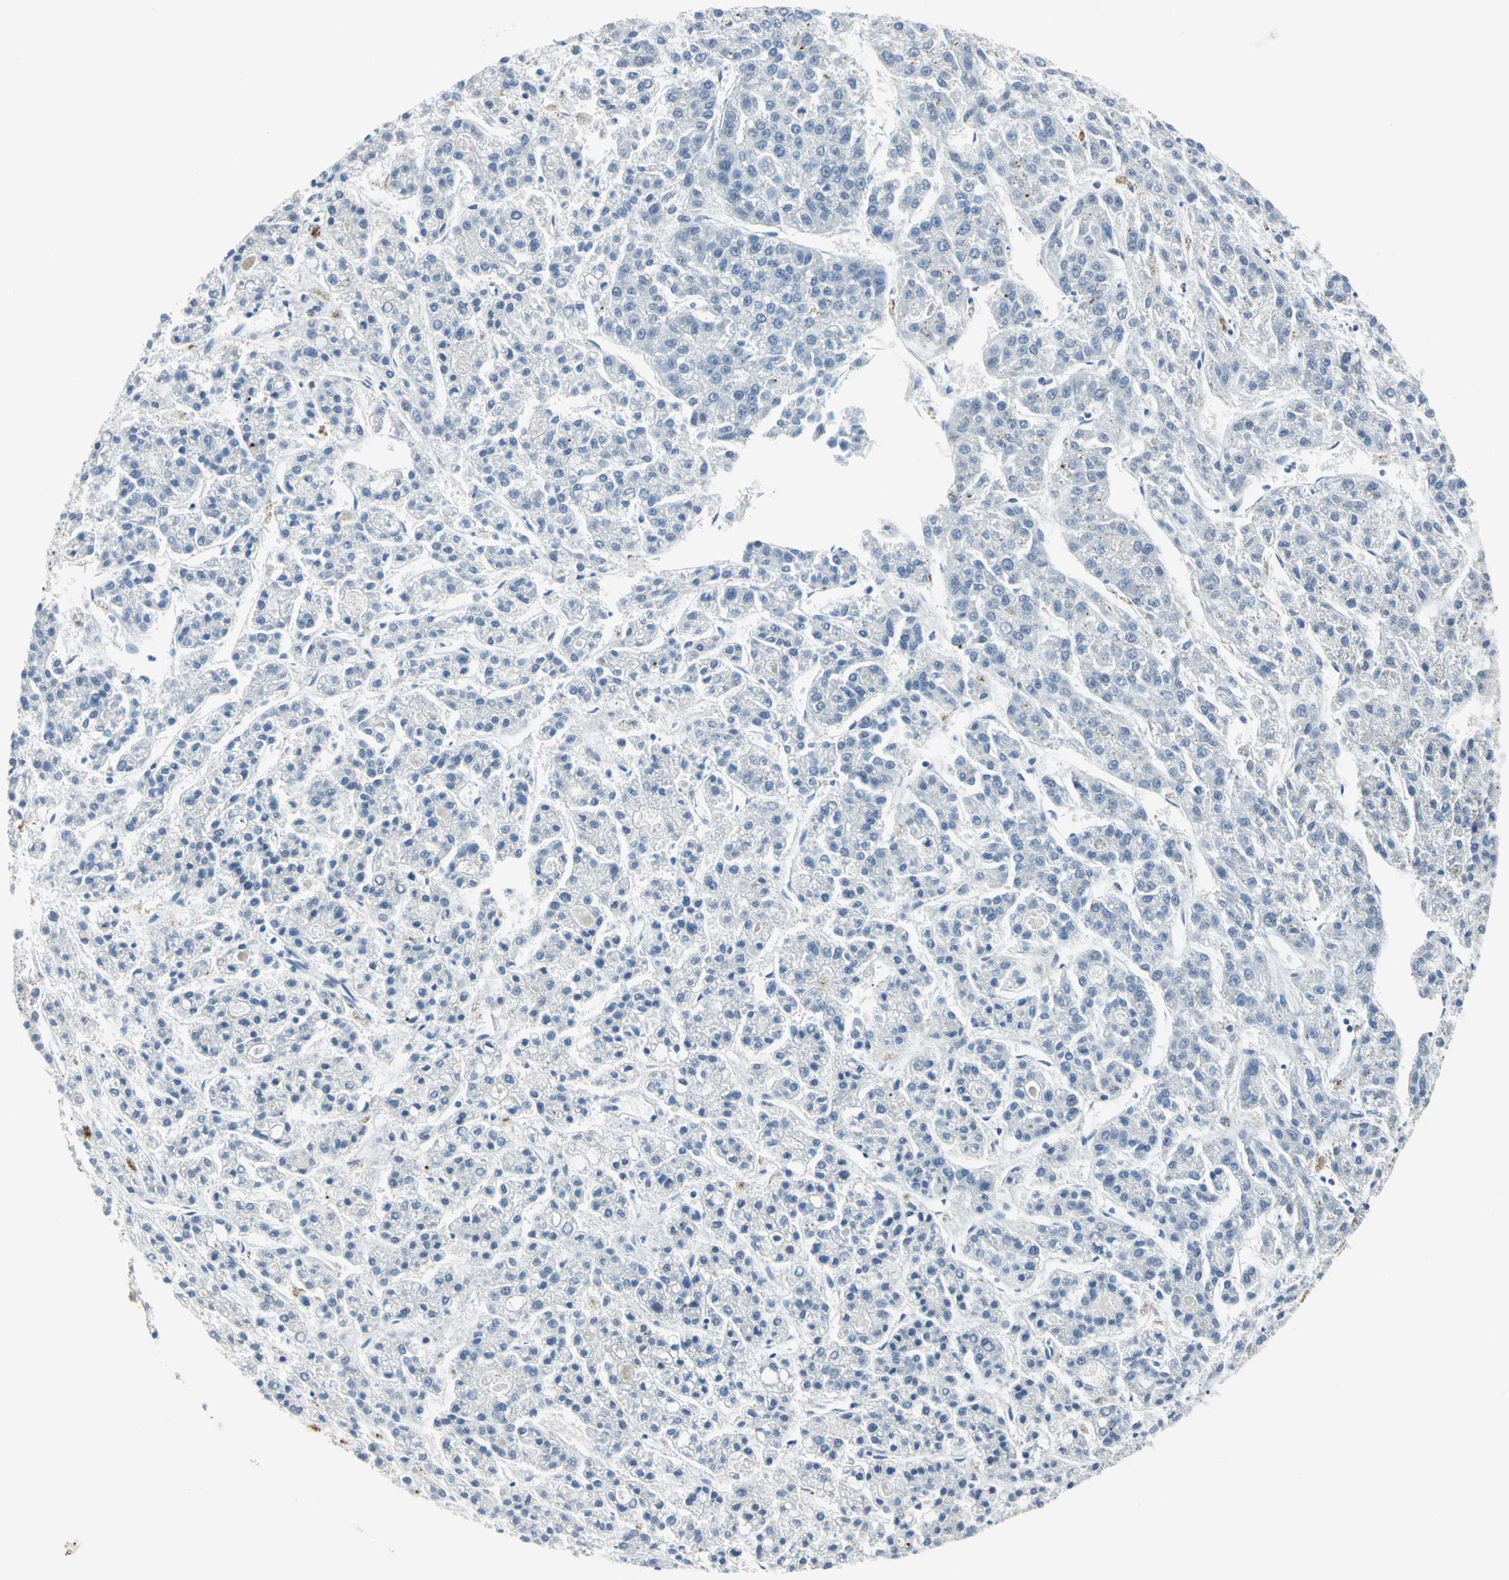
{"staining": {"intensity": "negative", "quantity": "none", "location": "none"}, "tissue": "liver cancer", "cell_type": "Tumor cells", "image_type": "cancer", "snomed": [{"axis": "morphology", "description": "Carcinoma, Hepatocellular, NOS"}, {"axis": "topography", "description": "Liver"}], "caption": "Hepatocellular carcinoma (liver) stained for a protein using IHC reveals no expression tumor cells.", "gene": "RAD17", "patient": {"sex": "male", "age": 70}}